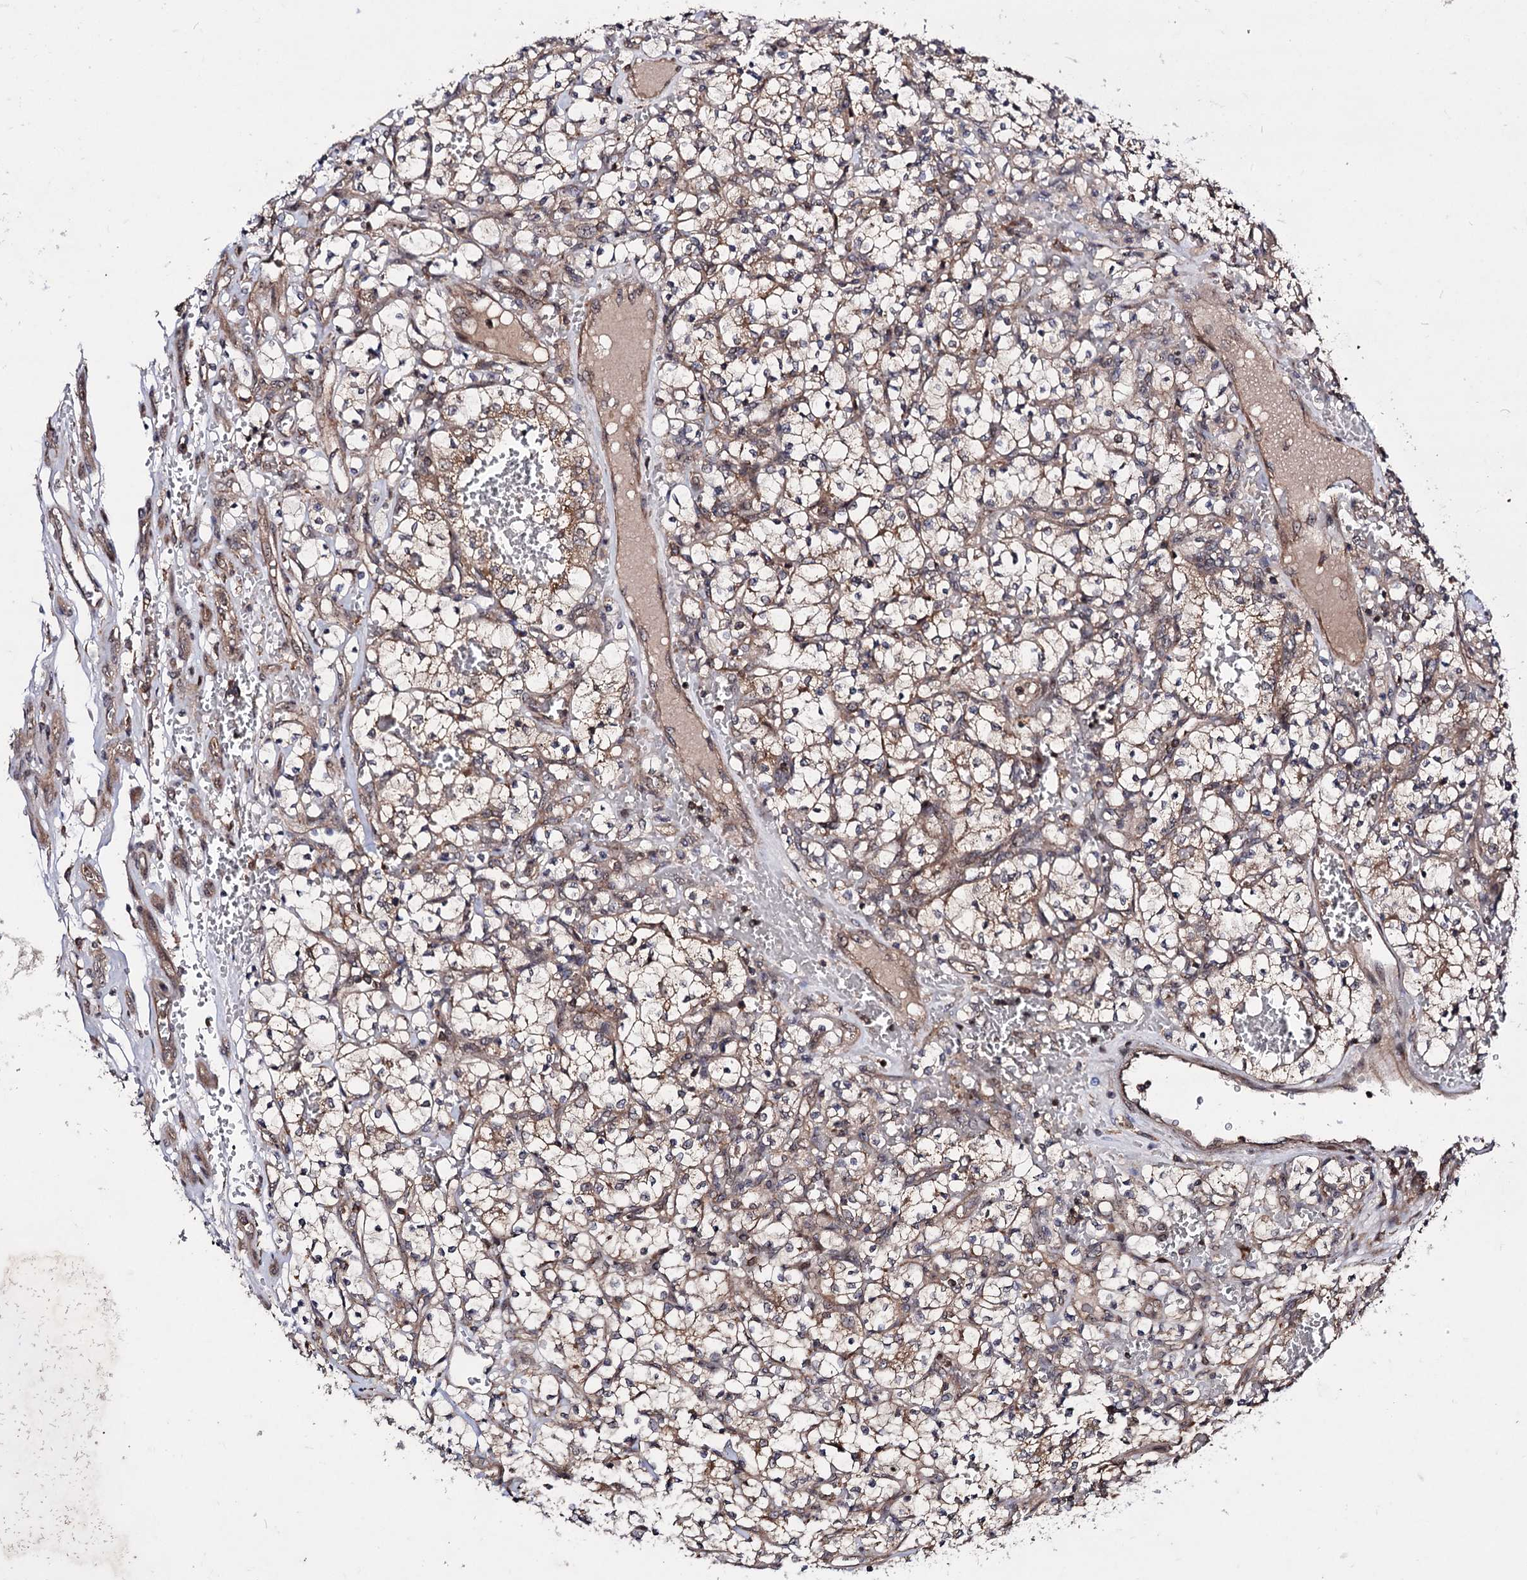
{"staining": {"intensity": "weak", "quantity": "<25%", "location": "cytoplasmic/membranous"}, "tissue": "renal cancer", "cell_type": "Tumor cells", "image_type": "cancer", "snomed": [{"axis": "morphology", "description": "Adenocarcinoma, NOS"}, {"axis": "topography", "description": "Kidney"}], "caption": "Human adenocarcinoma (renal) stained for a protein using immunohistochemistry (IHC) exhibits no expression in tumor cells.", "gene": "KXD1", "patient": {"sex": "female", "age": 69}}